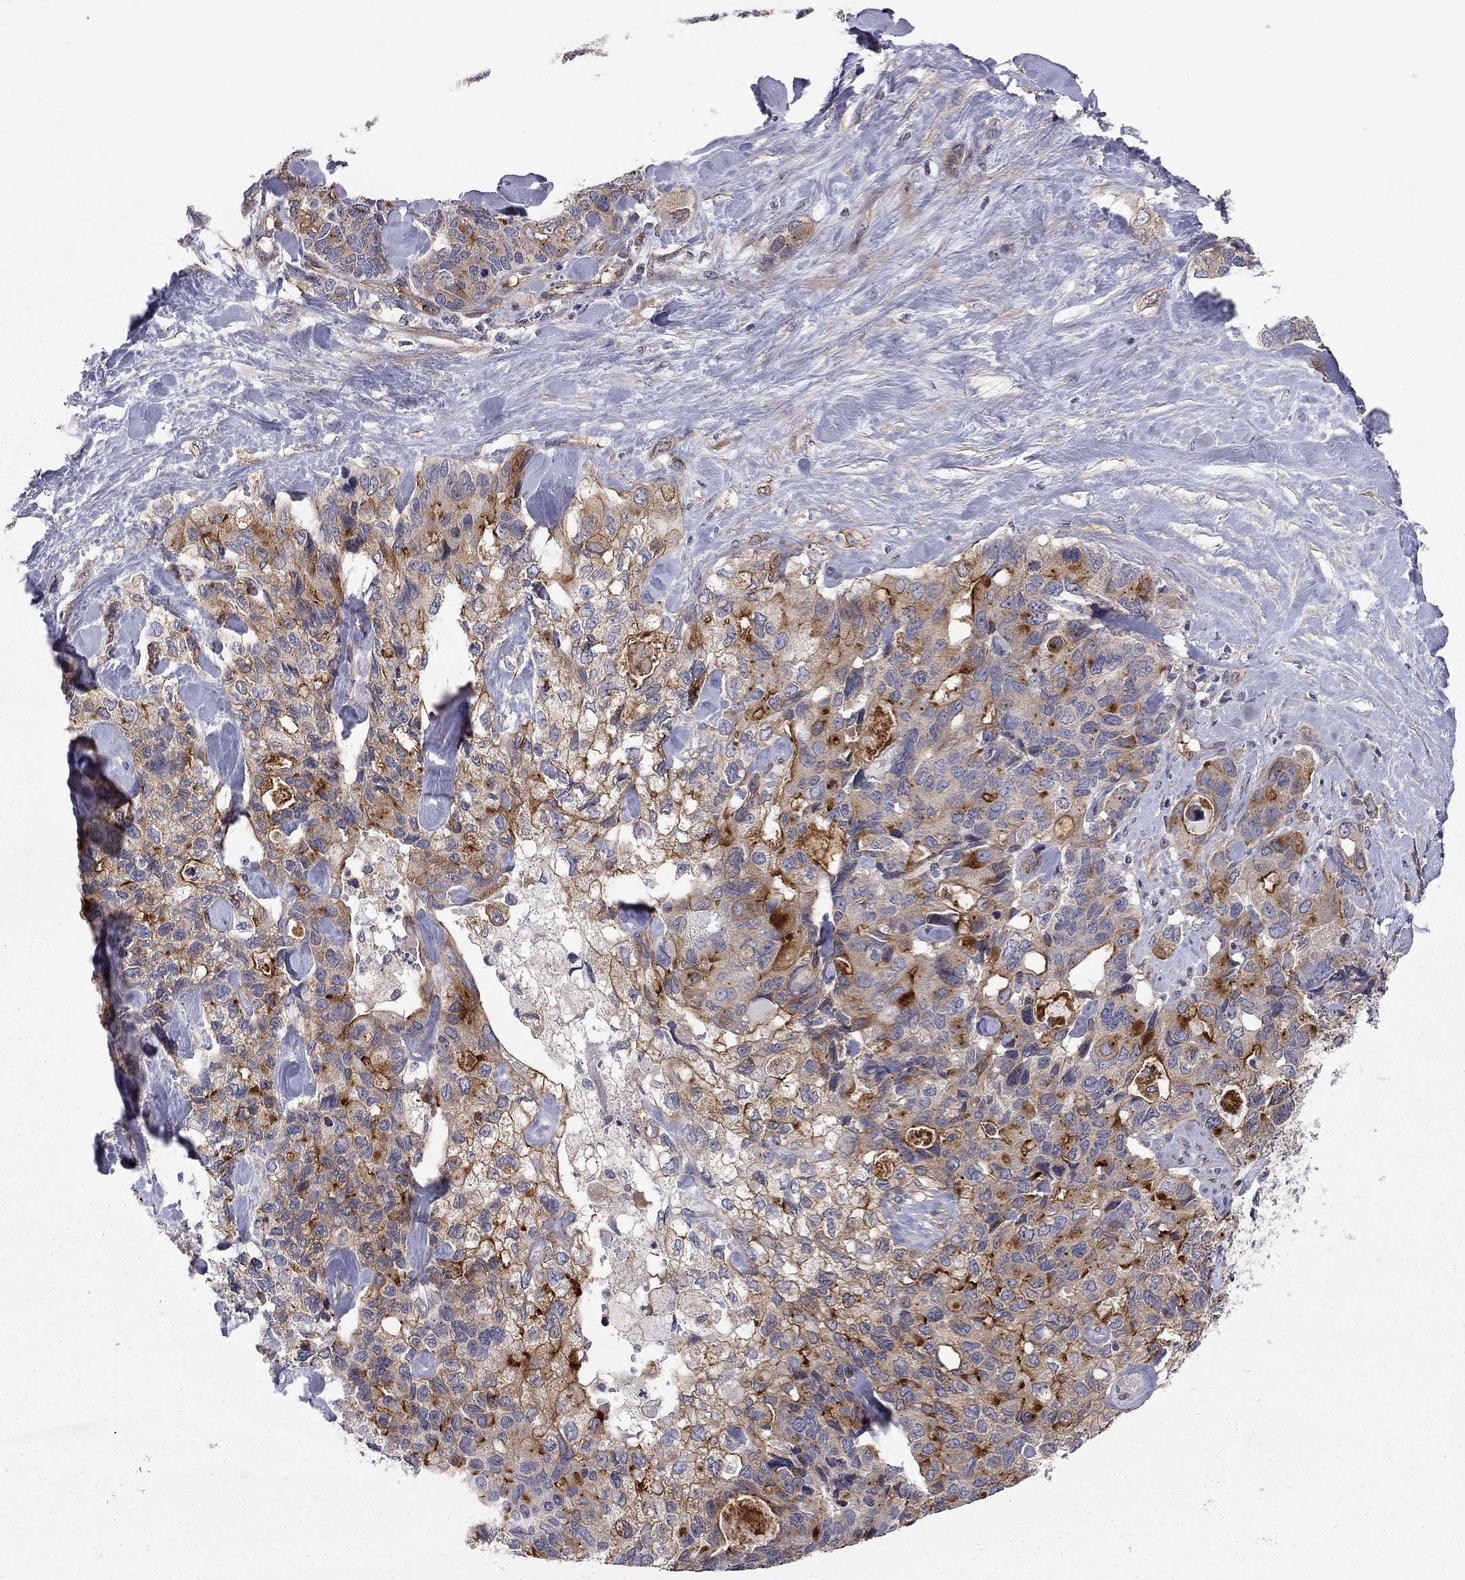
{"staining": {"intensity": "strong", "quantity": "<25%", "location": "cytoplasmic/membranous"}, "tissue": "pancreatic cancer", "cell_type": "Tumor cells", "image_type": "cancer", "snomed": [{"axis": "morphology", "description": "Adenocarcinoma, NOS"}, {"axis": "topography", "description": "Pancreas"}], "caption": "This is an image of IHC staining of pancreatic cancer (adenocarcinoma), which shows strong positivity in the cytoplasmic/membranous of tumor cells.", "gene": "RASEF", "patient": {"sex": "female", "age": 56}}